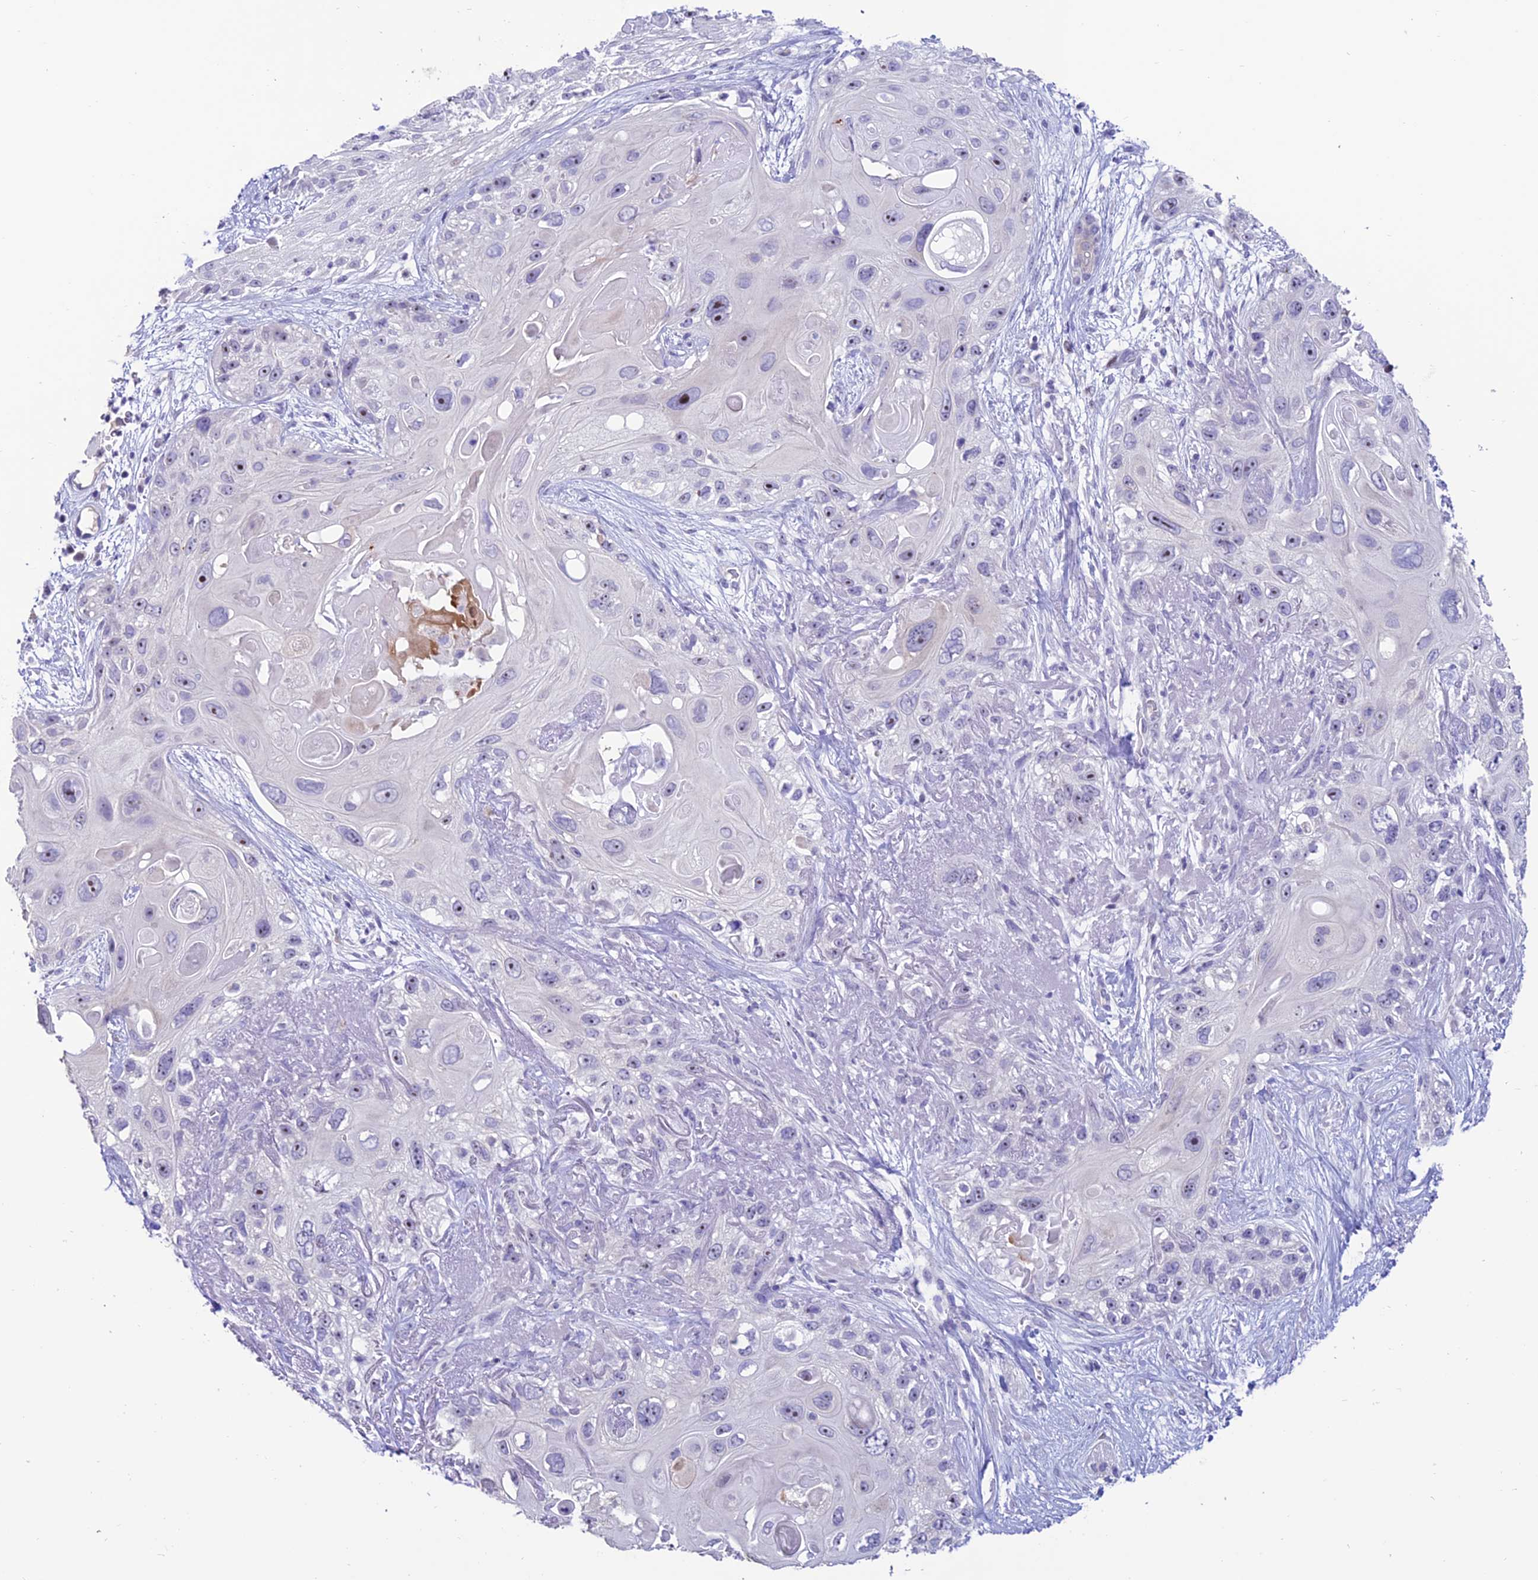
{"staining": {"intensity": "negative", "quantity": "none", "location": "none"}, "tissue": "skin cancer", "cell_type": "Tumor cells", "image_type": "cancer", "snomed": [{"axis": "morphology", "description": "Normal tissue, NOS"}, {"axis": "morphology", "description": "Squamous cell carcinoma, NOS"}, {"axis": "topography", "description": "Skin"}], "caption": "Protein analysis of skin cancer displays no significant expression in tumor cells. The staining is performed using DAB (3,3'-diaminobenzidine) brown chromogen with nuclei counter-stained in using hematoxylin.", "gene": "SLC10A1", "patient": {"sex": "male", "age": 72}}